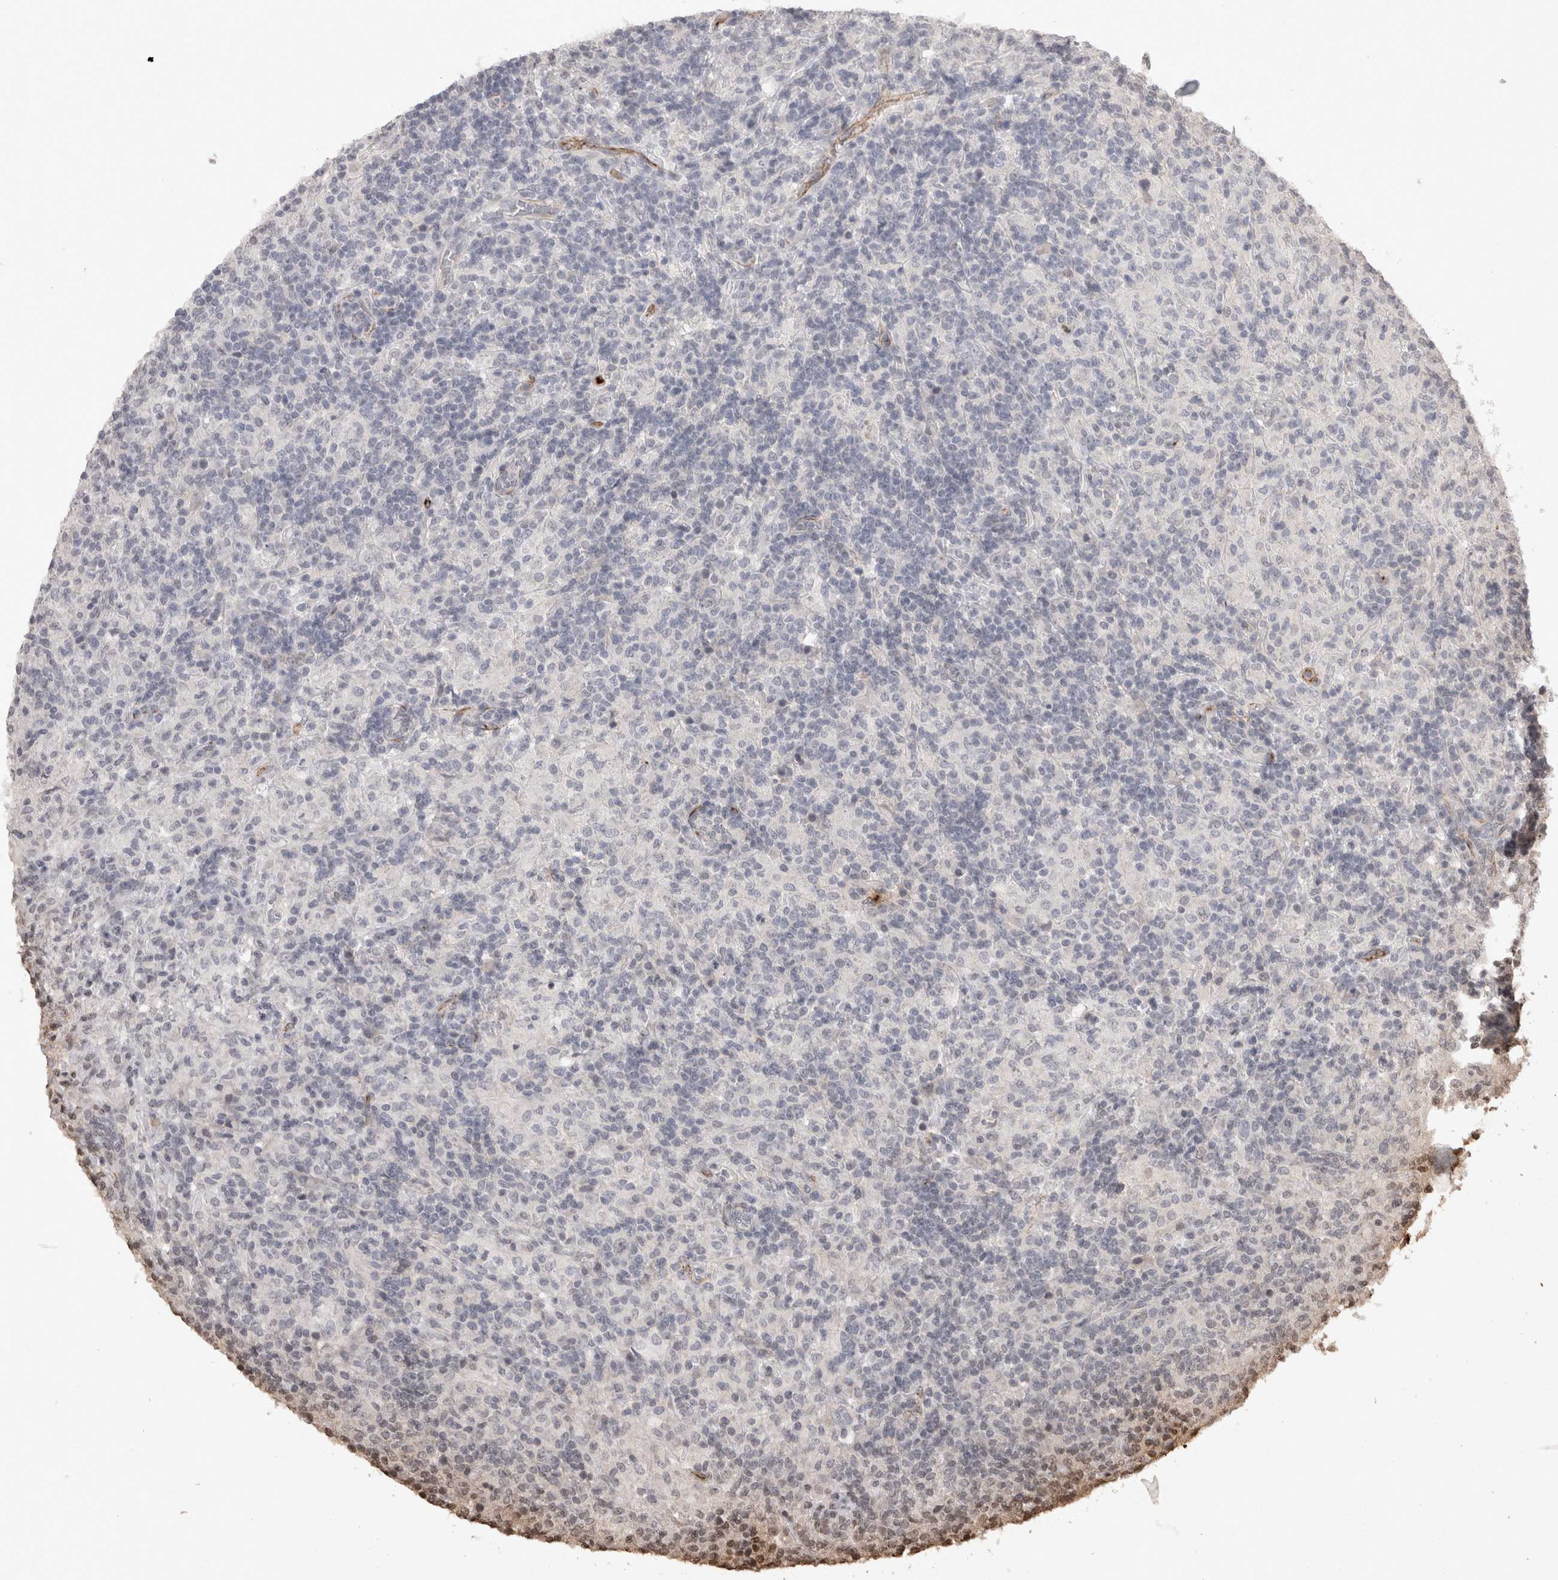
{"staining": {"intensity": "negative", "quantity": "none", "location": "none"}, "tissue": "lymphoma", "cell_type": "Tumor cells", "image_type": "cancer", "snomed": [{"axis": "morphology", "description": "Hodgkin's disease, NOS"}, {"axis": "topography", "description": "Lymph node"}], "caption": "DAB immunohistochemical staining of Hodgkin's disease displays no significant staining in tumor cells. Brightfield microscopy of immunohistochemistry (IHC) stained with DAB (brown) and hematoxylin (blue), captured at high magnification.", "gene": "CDH13", "patient": {"sex": "male", "age": 70}}